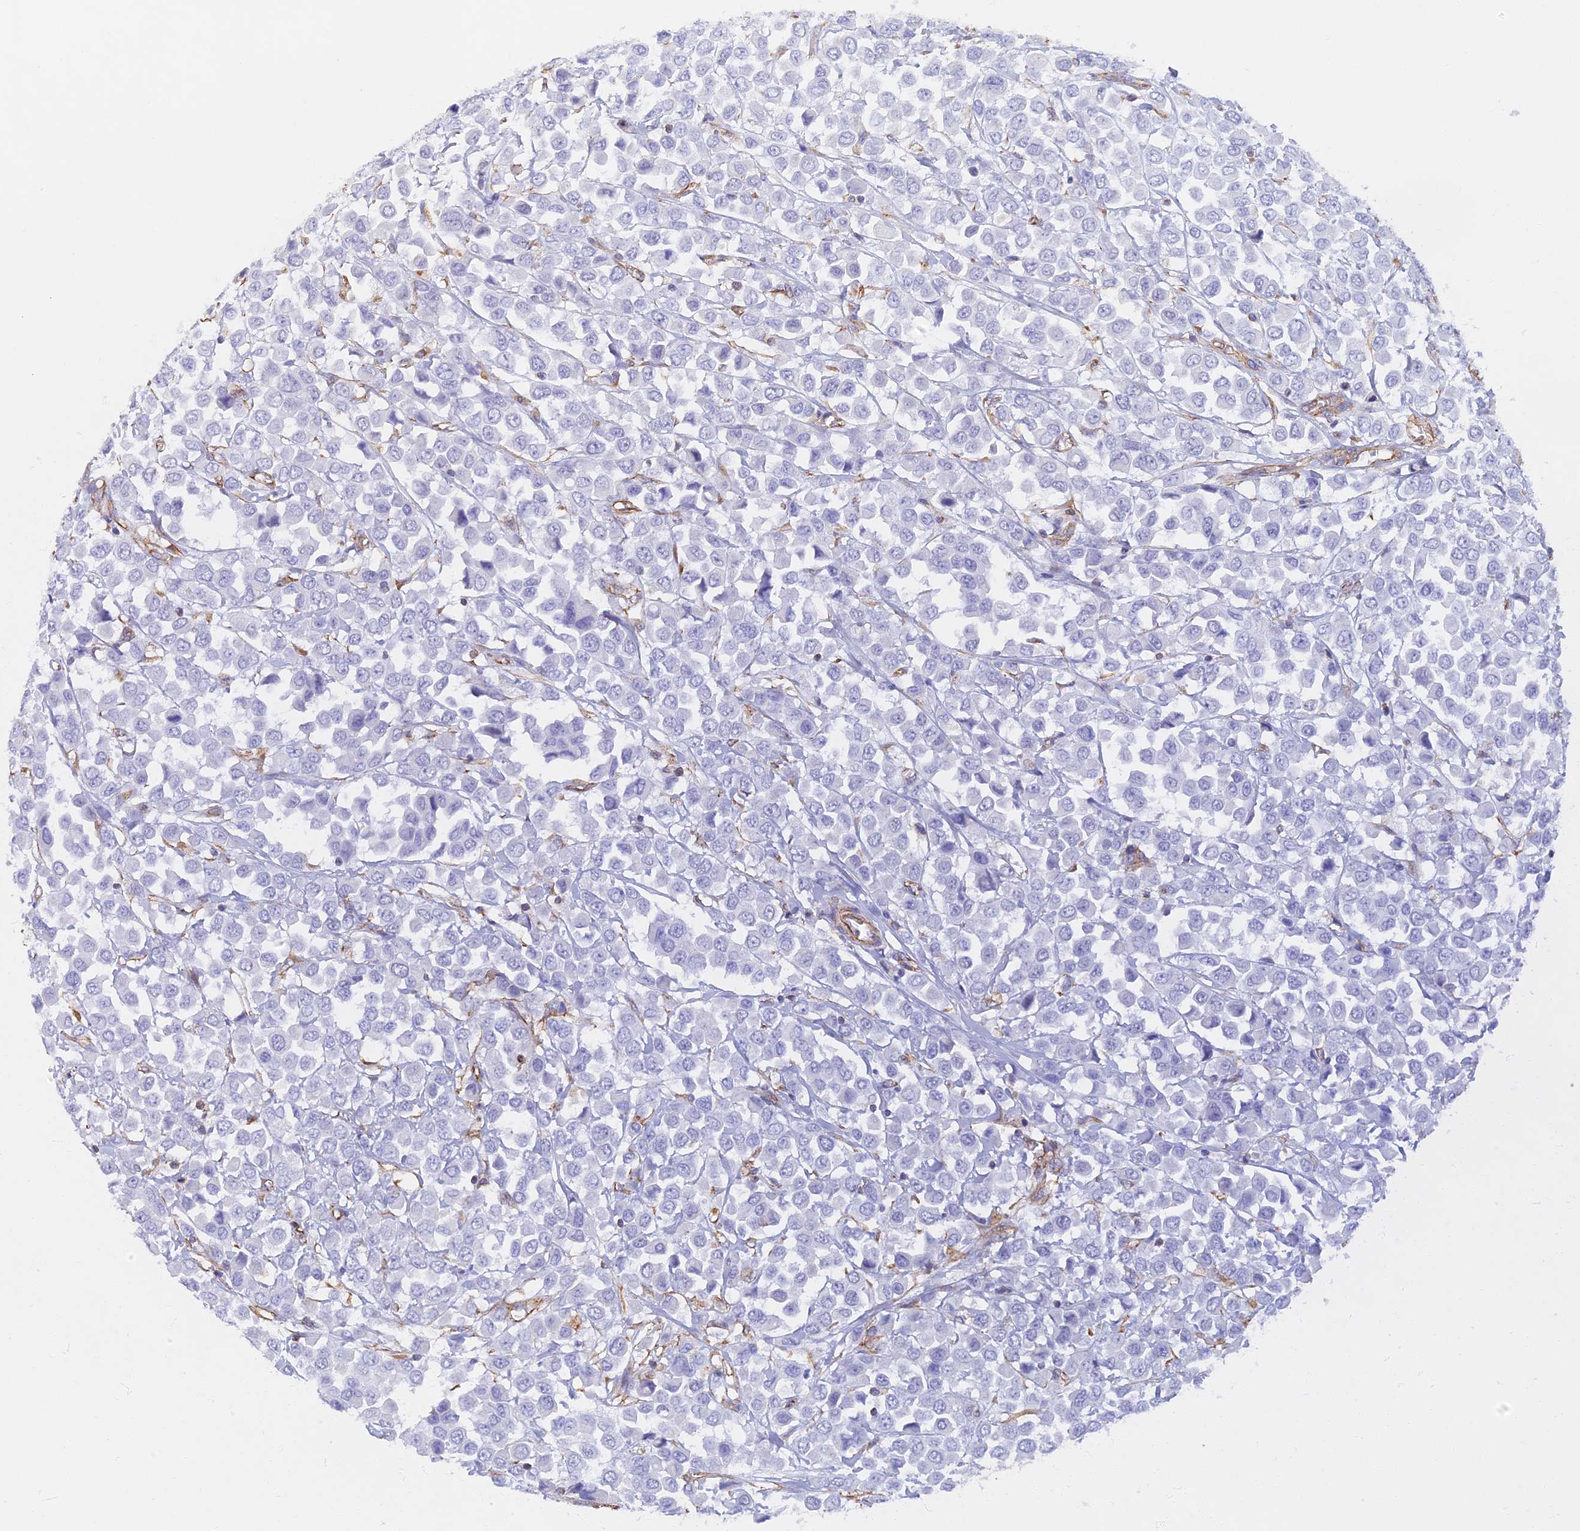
{"staining": {"intensity": "negative", "quantity": "none", "location": "none"}, "tissue": "breast cancer", "cell_type": "Tumor cells", "image_type": "cancer", "snomed": [{"axis": "morphology", "description": "Duct carcinoma"}, {"axis": "topography", "description": "Breast"}], "caption": "Breast intraductal carcinoma stained for a protein using immunohistochemistry (IHC) displays no staining tumor cells.", "gene": "RMC1", "patient": {"sex": "female", "age": 61}}